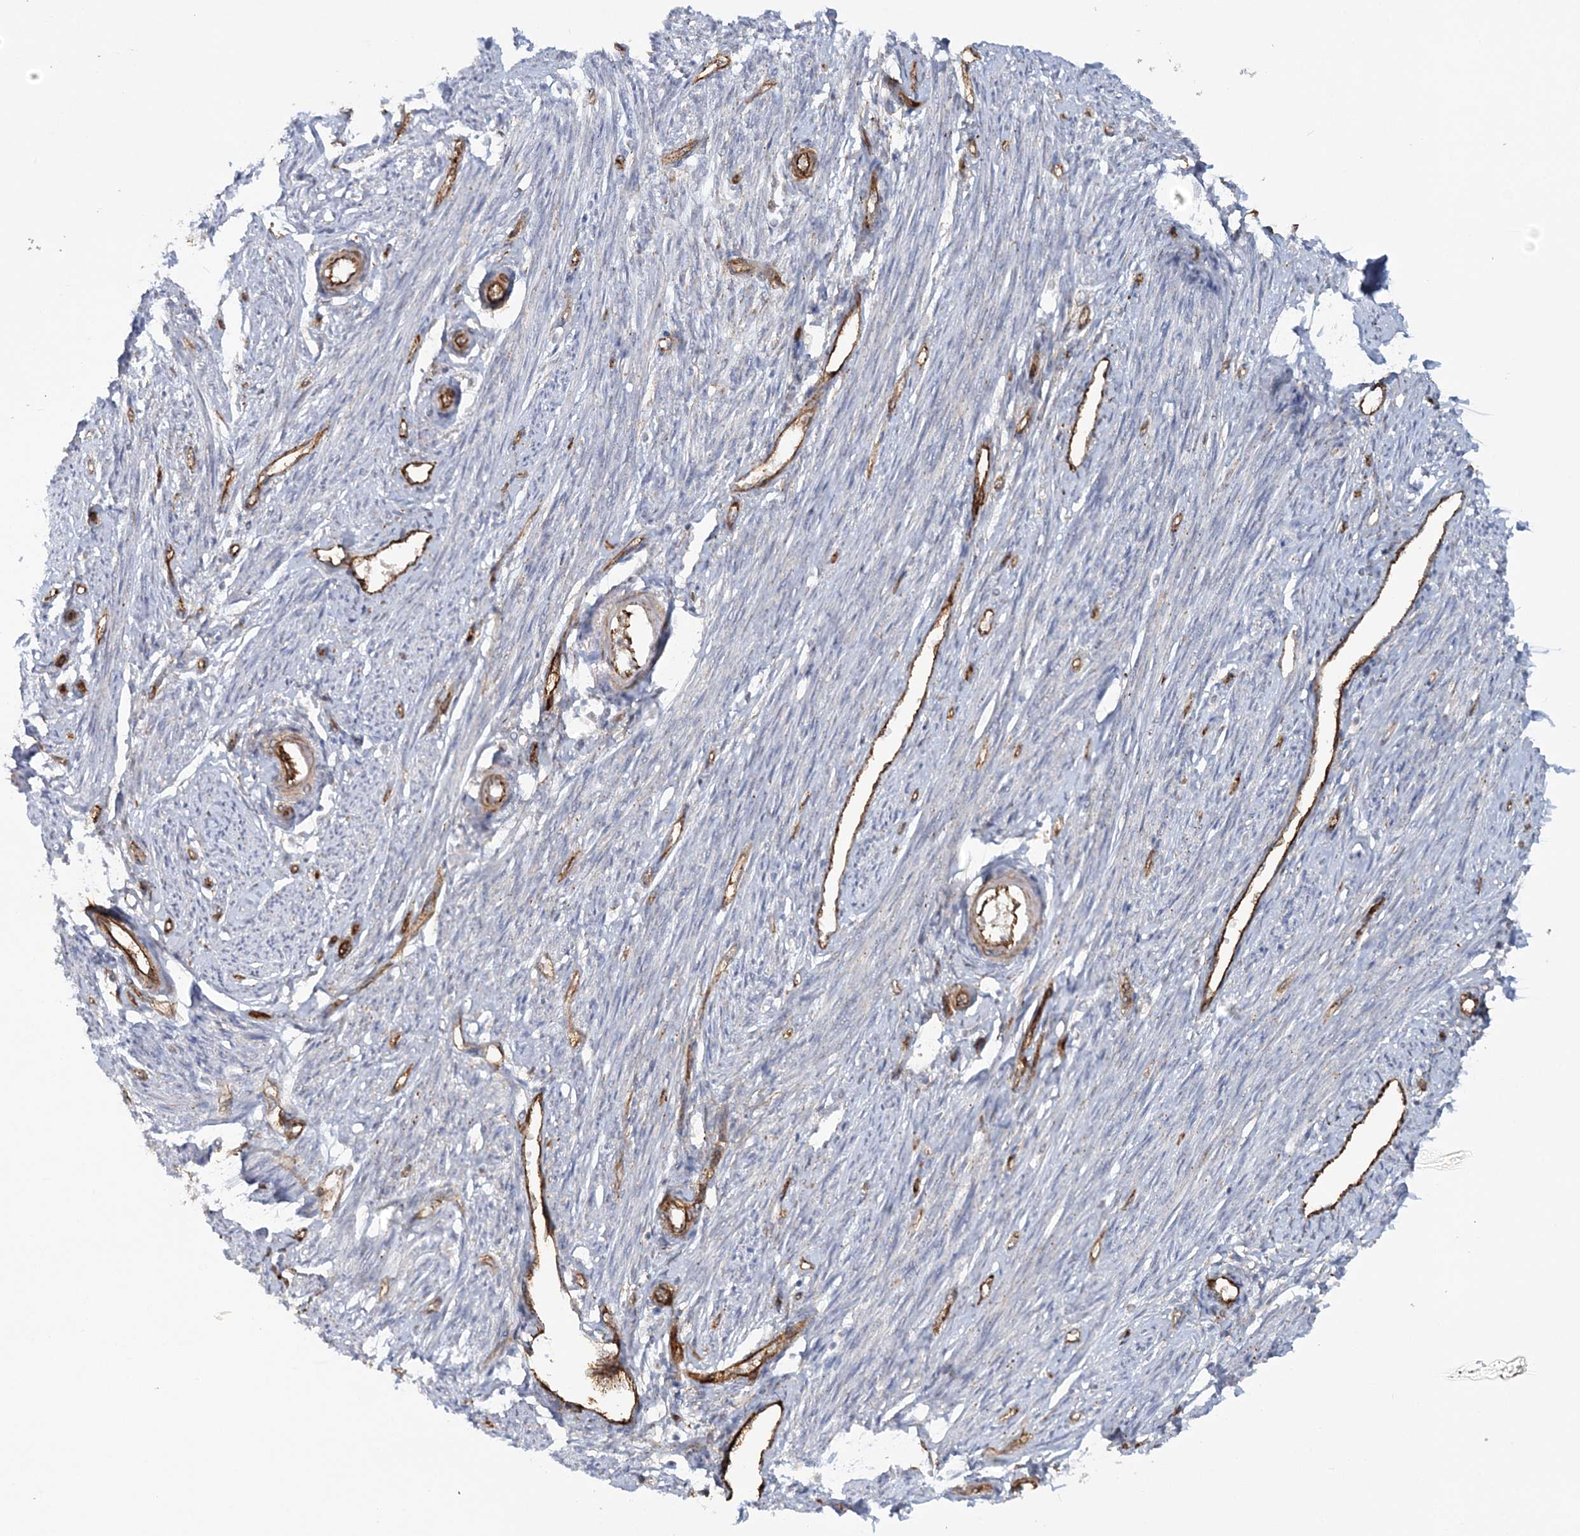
{"staining": {"intensity": "negative", "quantity": "none", "location": "none"}, "tissue": "endometrium", "cell_type": "Cells in endometrial stroma", "image_type": "normal", "snomed": [{"axis": "morphology", "description": "Normal tissue, NOS"}, {"axis": "topography", "description": "Endometrium"}], "caption": "Immunohistochemistry (IHC) micrograph of unremarkable endometrium stained for a protein (brown), which reveals no positivity in cells in endometrial stroma. (Stains: DAB (3,3'-diaminobenzidine) immunohistochemistry (IHC) with hematoxylin counter stain, Microscopy: brightfield microscopy at high magnification).", "gene": "AFAP1L2", "patient": {"sex": "female", "age": 56}}